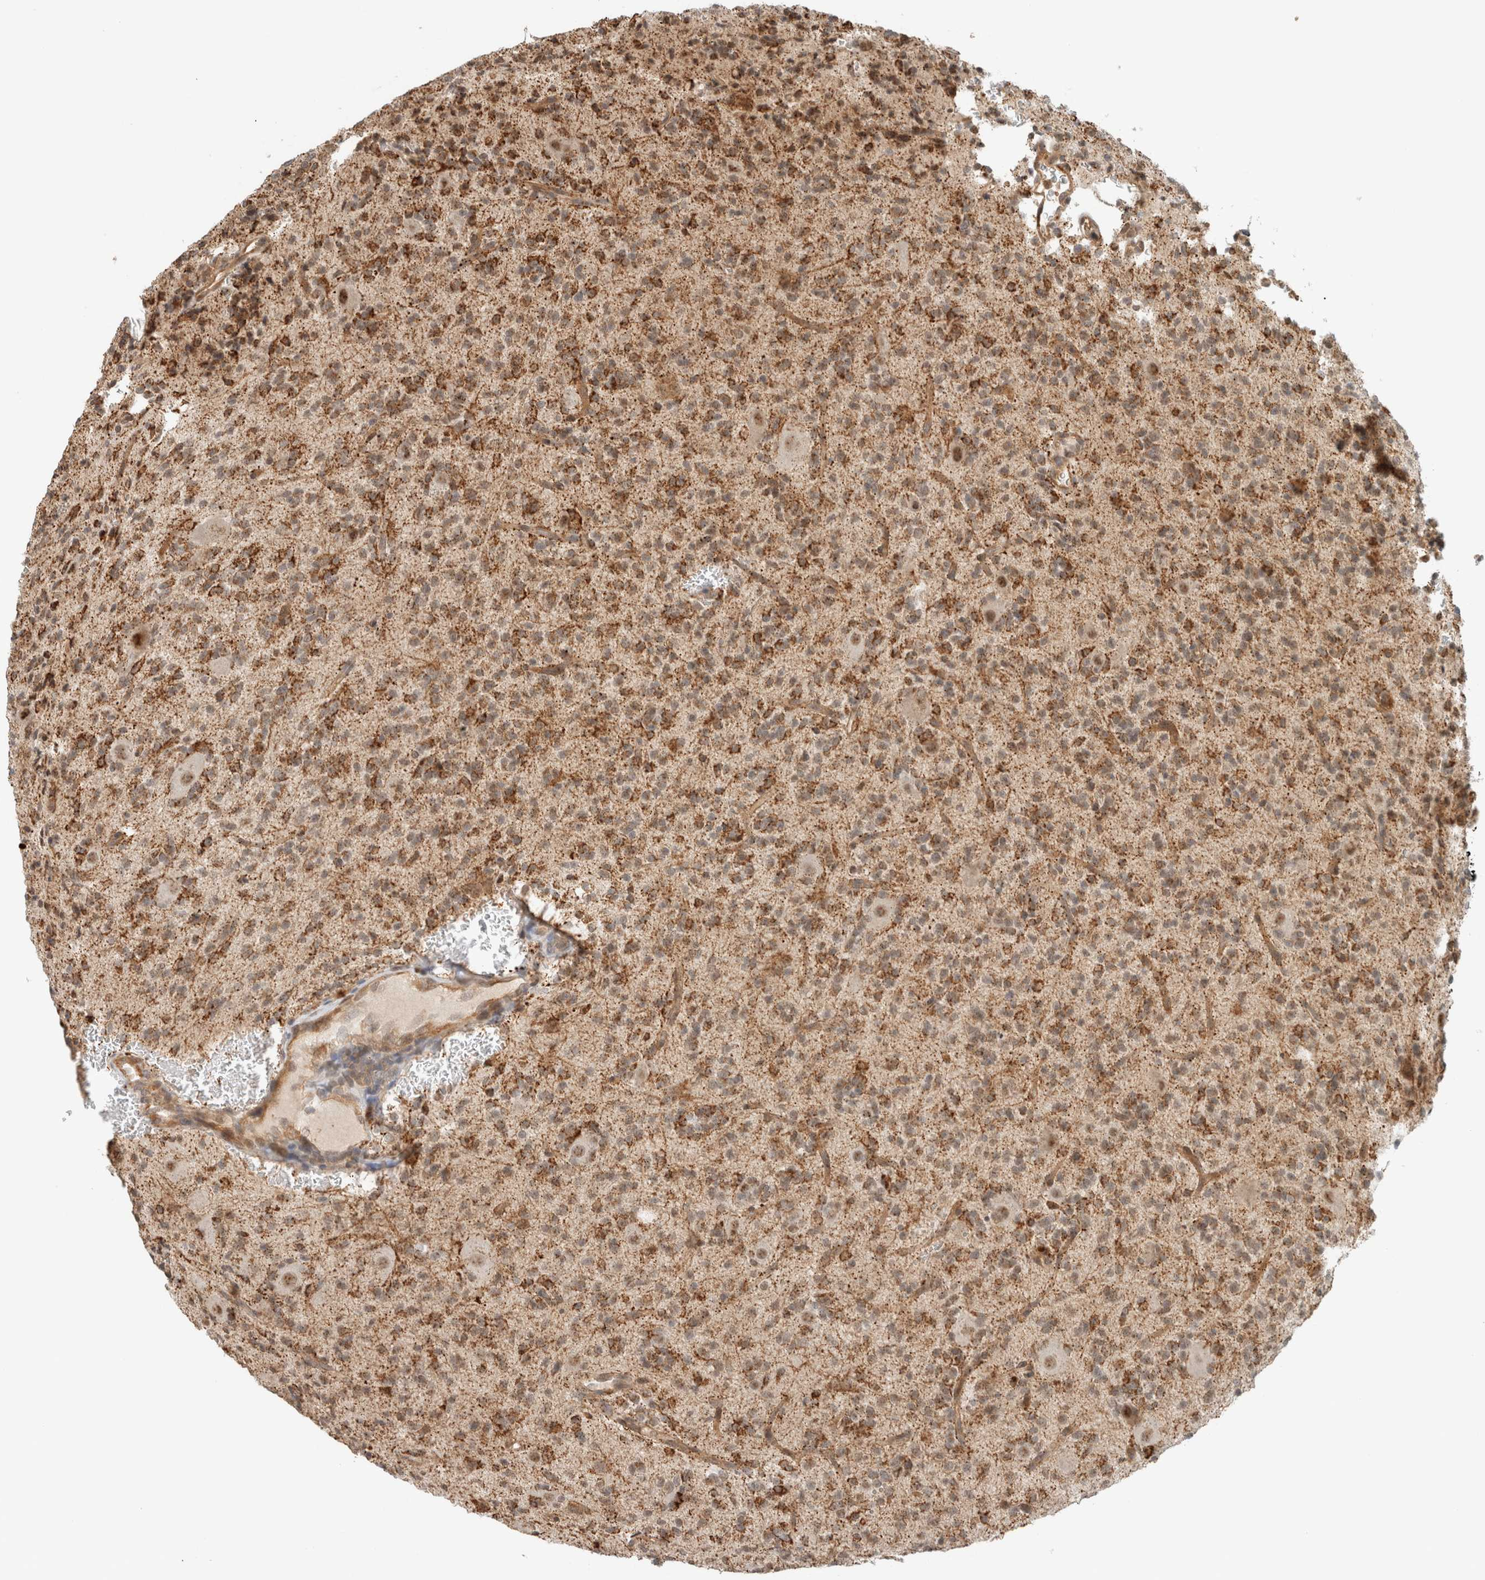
{"staining": {"intensity": "moderate", "quantity": ">75%", "location": "cytoplasmic/membranous"}, "tissue": "glioma", "cell_type": "Tumor cells", "image_type": "cancer", "snomed": [{"axis": "morphology", "description": "Glioma, malignant, High grade"}, {"axis": "topography", "description": "Brain"}], "caption": "Immunohistochemical staining of glioma displays medium levels of moderate cytoplasmic/membranous positivity in approximately >75% of tumor cells.", "gene": "CAAP1", "patient": {"sex": "male", "age": 34}}